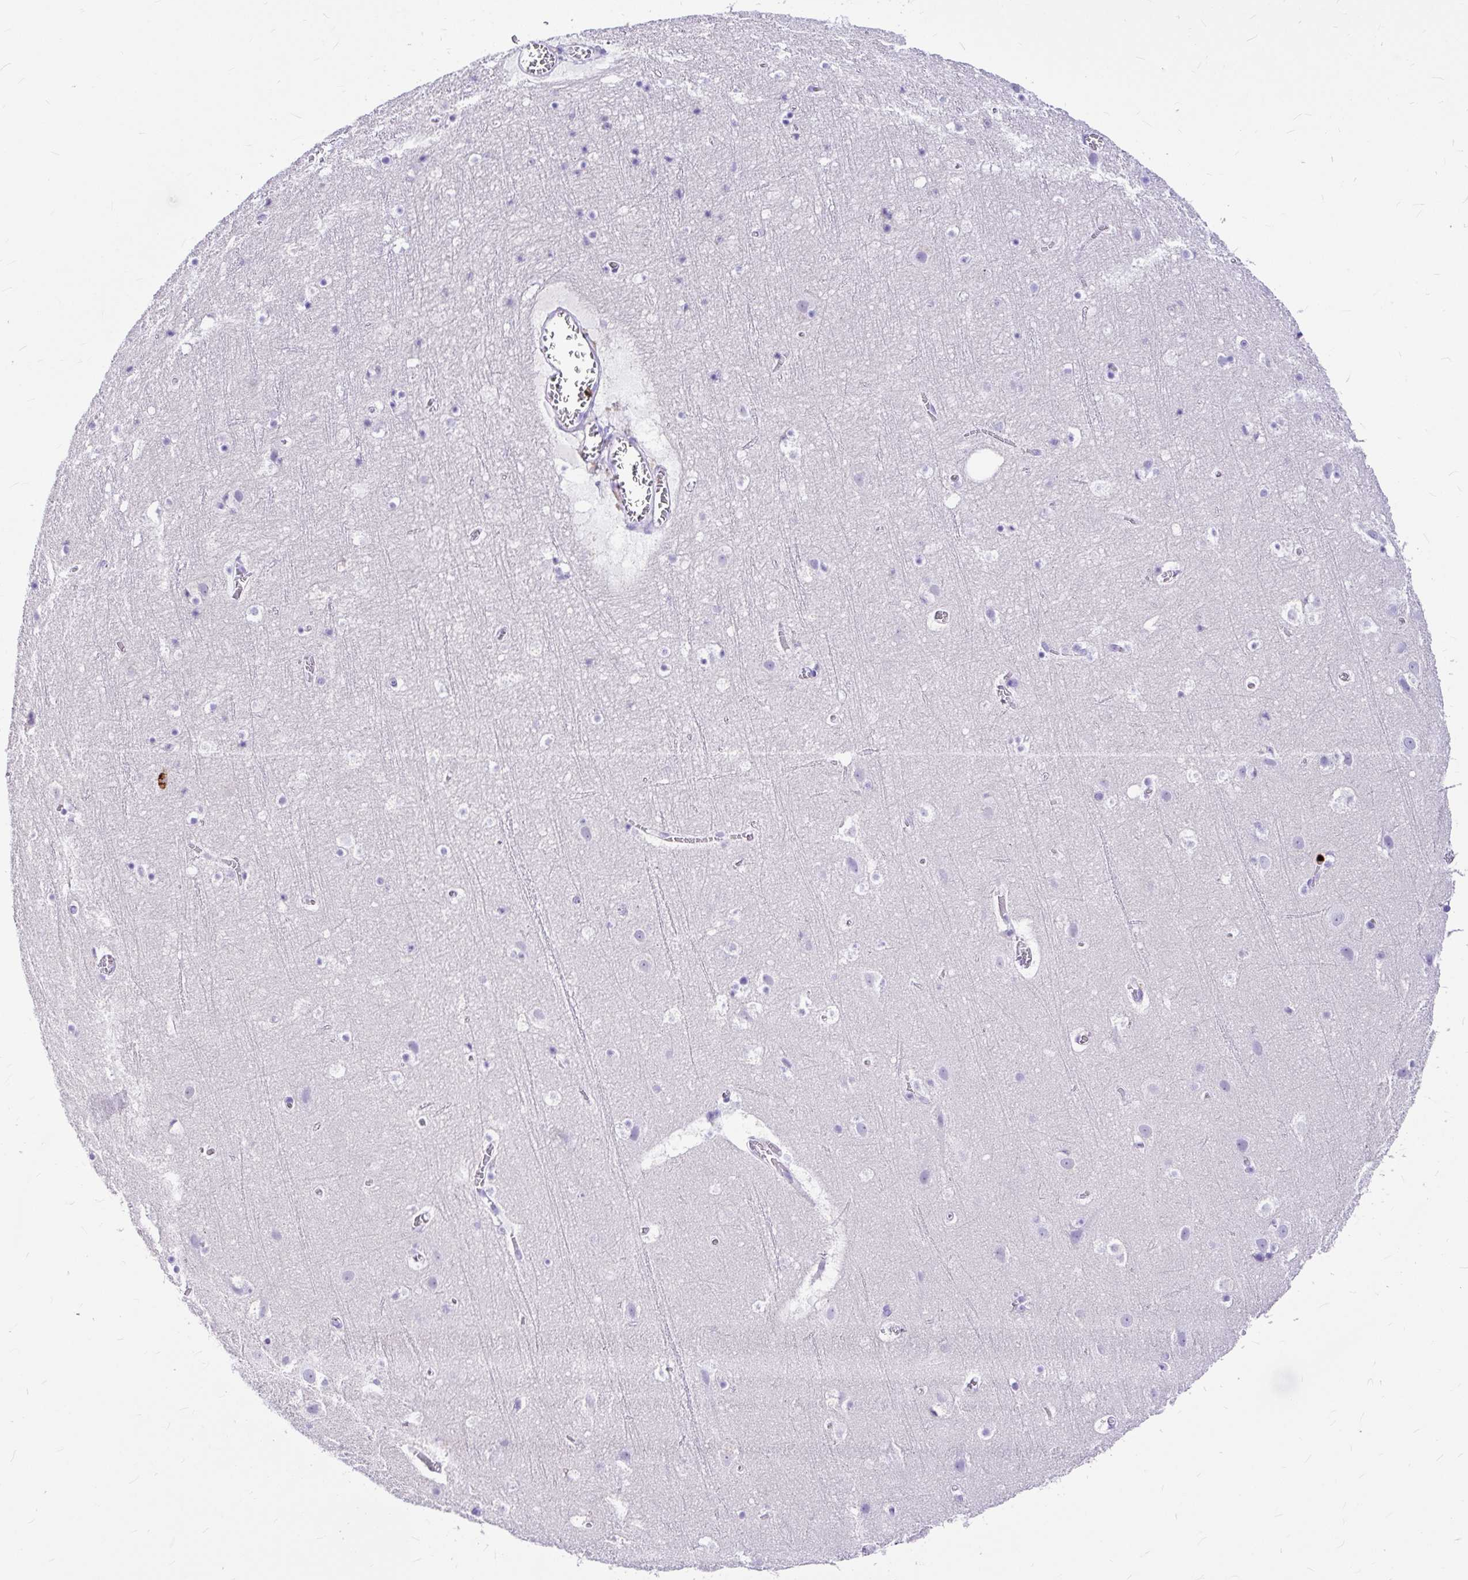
{"staining": {"intensity": "negative", "quantity": "none", "location": "none"}, "tissue": "cerebral cortex", "cell_type": "Endothelial cells", "image_type": "normal", "snomed": [{"axis": "morphology", "description": "Normal tissue, NOS"}, {"axis": "topography", "description": "Cerebral cortex"}], "caption": "The histopathology image shows no staining of endothelial cells in benign cerebral cortex.", "gene": "CLEC1B", "patient": {"sex": "female", "age": 42}}